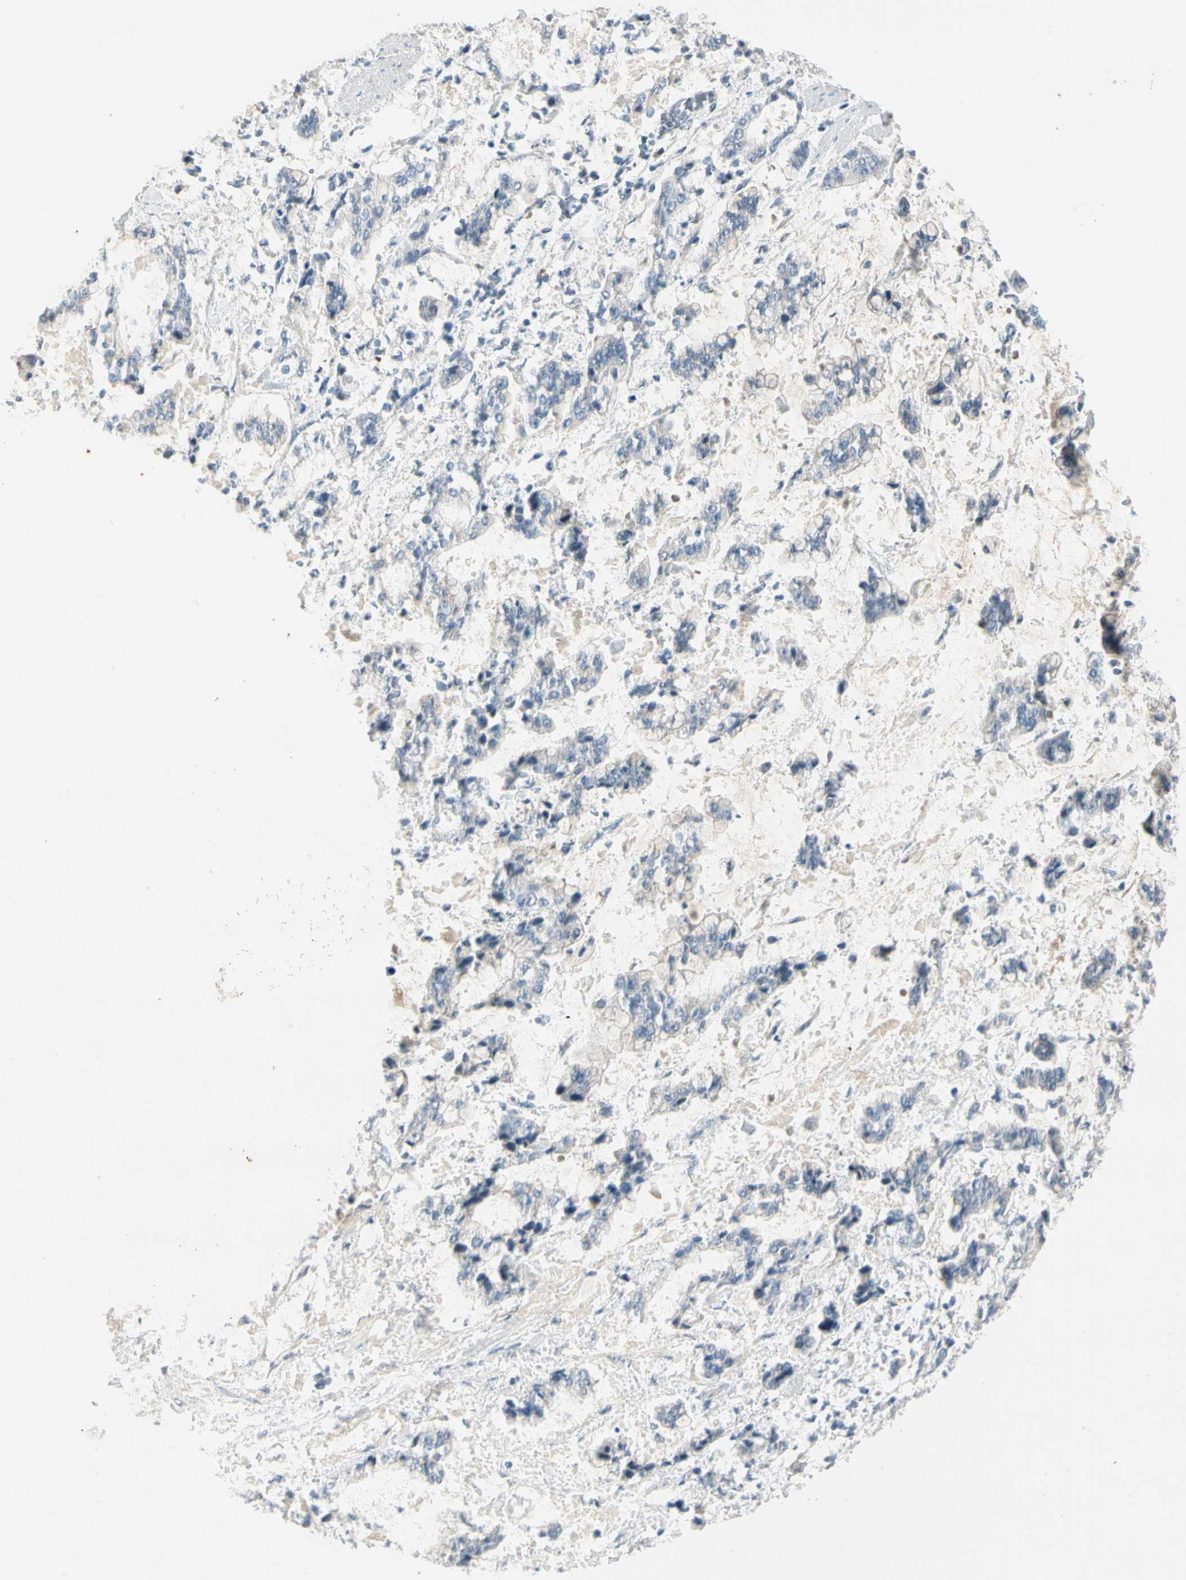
{"staining": {"intensity": "negative", "quantity": "none", "location": "none"}, "tissue": "stomach cancer", "cell_type": "Tumor cells", "image_type": "cancer", "snomed": [{"axis": "morphology", "description": "Normal tissue, NOS"}, {"axis": "morphology", "description": "Adenocarcinoma, NOS"}, {"axis": "topography", "description": "Stomach, upper"}, {"axis": "topography", "description": "Stomach"}], "caption": "Human adenocarcinoma (stomach) stained for a protein using immunohistochemistry (IHC) reveals no expression in tumor cells.", "gene": "SERPIND1", "patient": {"sex": "male", "age": 76}}